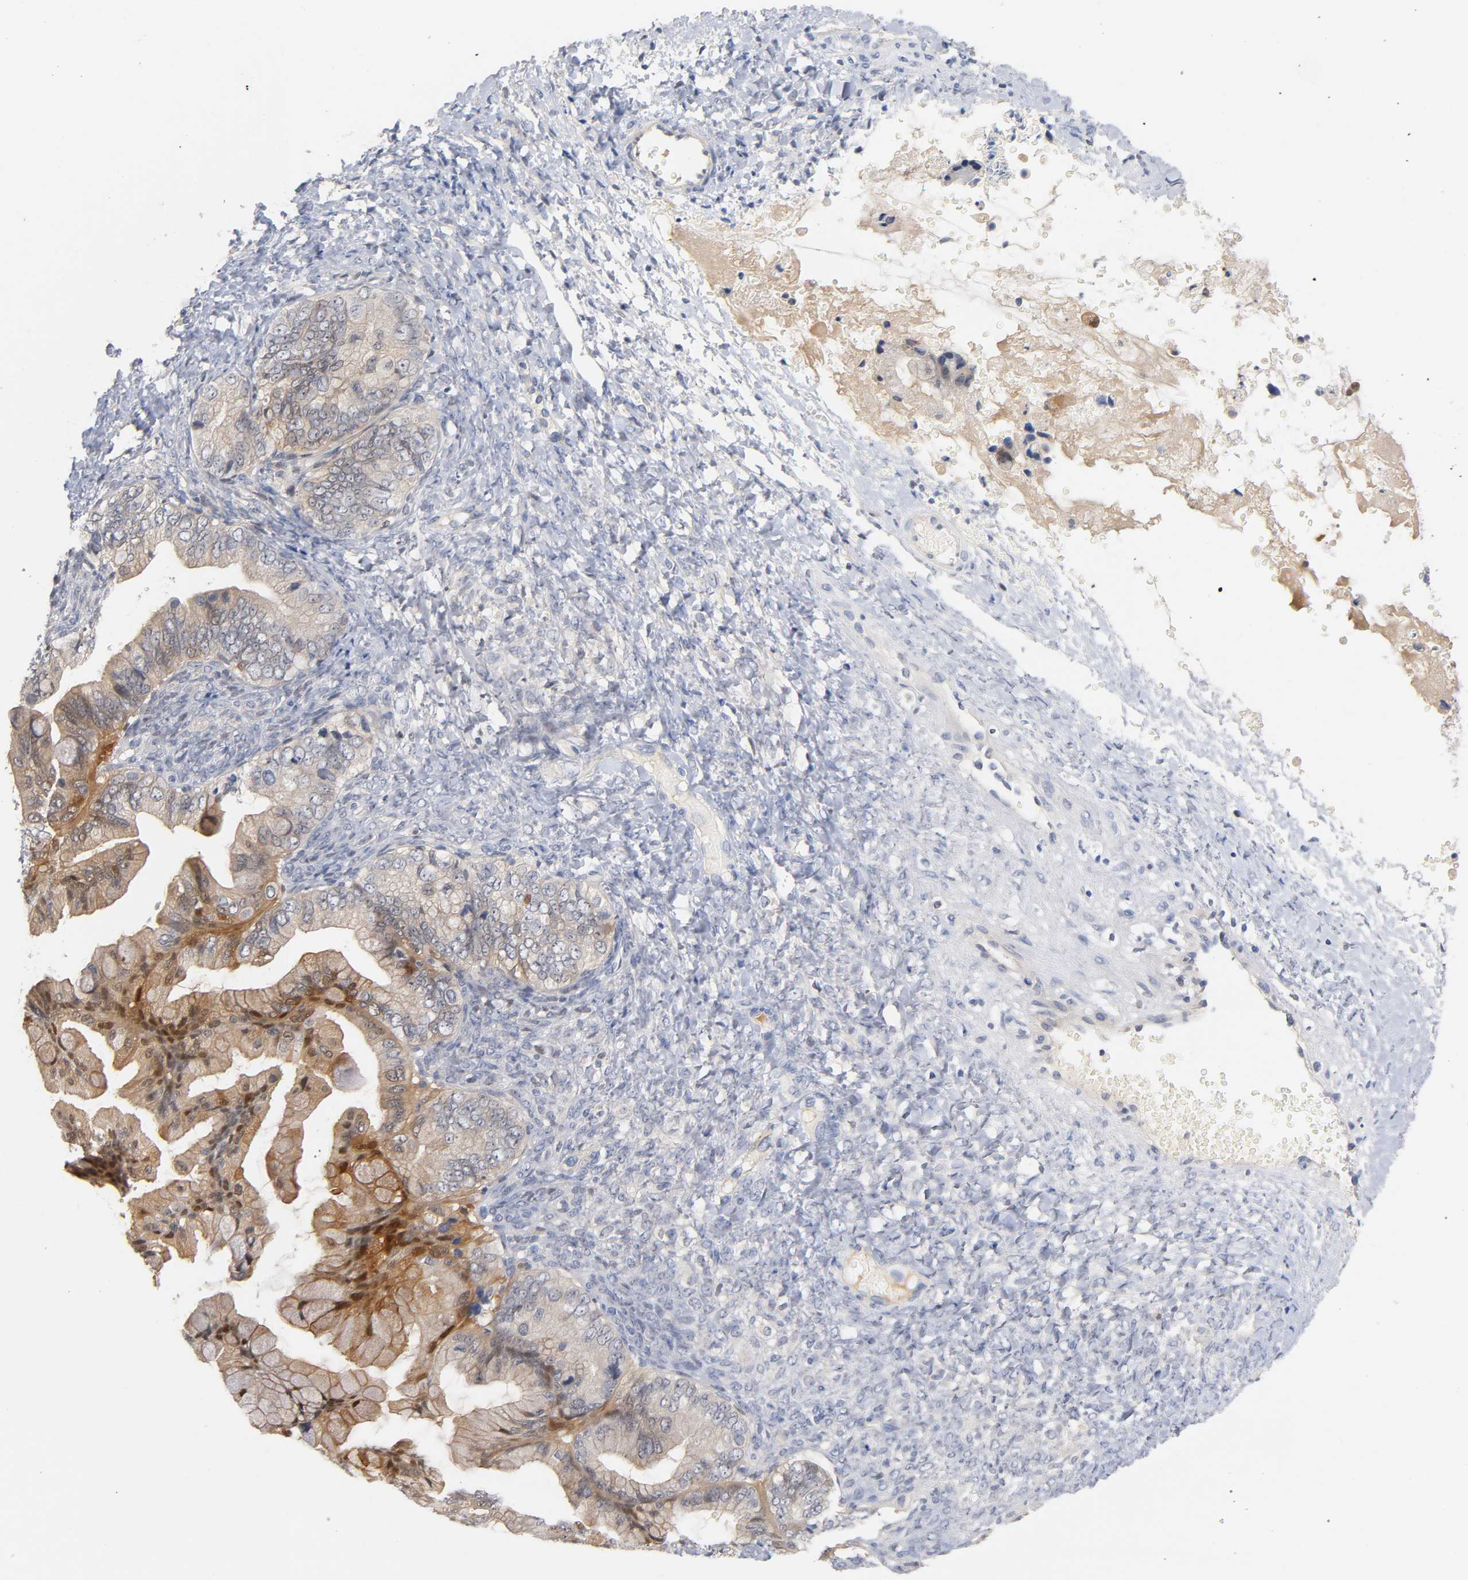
{"staining": {"intensity": "moderate", "quantity": "25%-75%", "location": "cytoplasmic/membranous,nuclear"}, "tissue": "ovarian cancer", "cell_type": "Tumor cells", "image_type": "cancer", "snomed": [{"axis": "morphology", "description": "Cystadenocarcinoma, mucinous, NOS"}, {"axis": "topography", "description": "Ovary"}], "caption": "IHC image of neoplastic tissue: ovarian cancer stained using IHC demonstrates medium levels of moderate protein expression localized specifically in the cytoplasmic/membranous and nuclear of tumor cells, appearing as a cytoplasmic/membranous and nuclear brown color.", "gene": "IL18", "patient": {"sex": "female", "age": 36}}